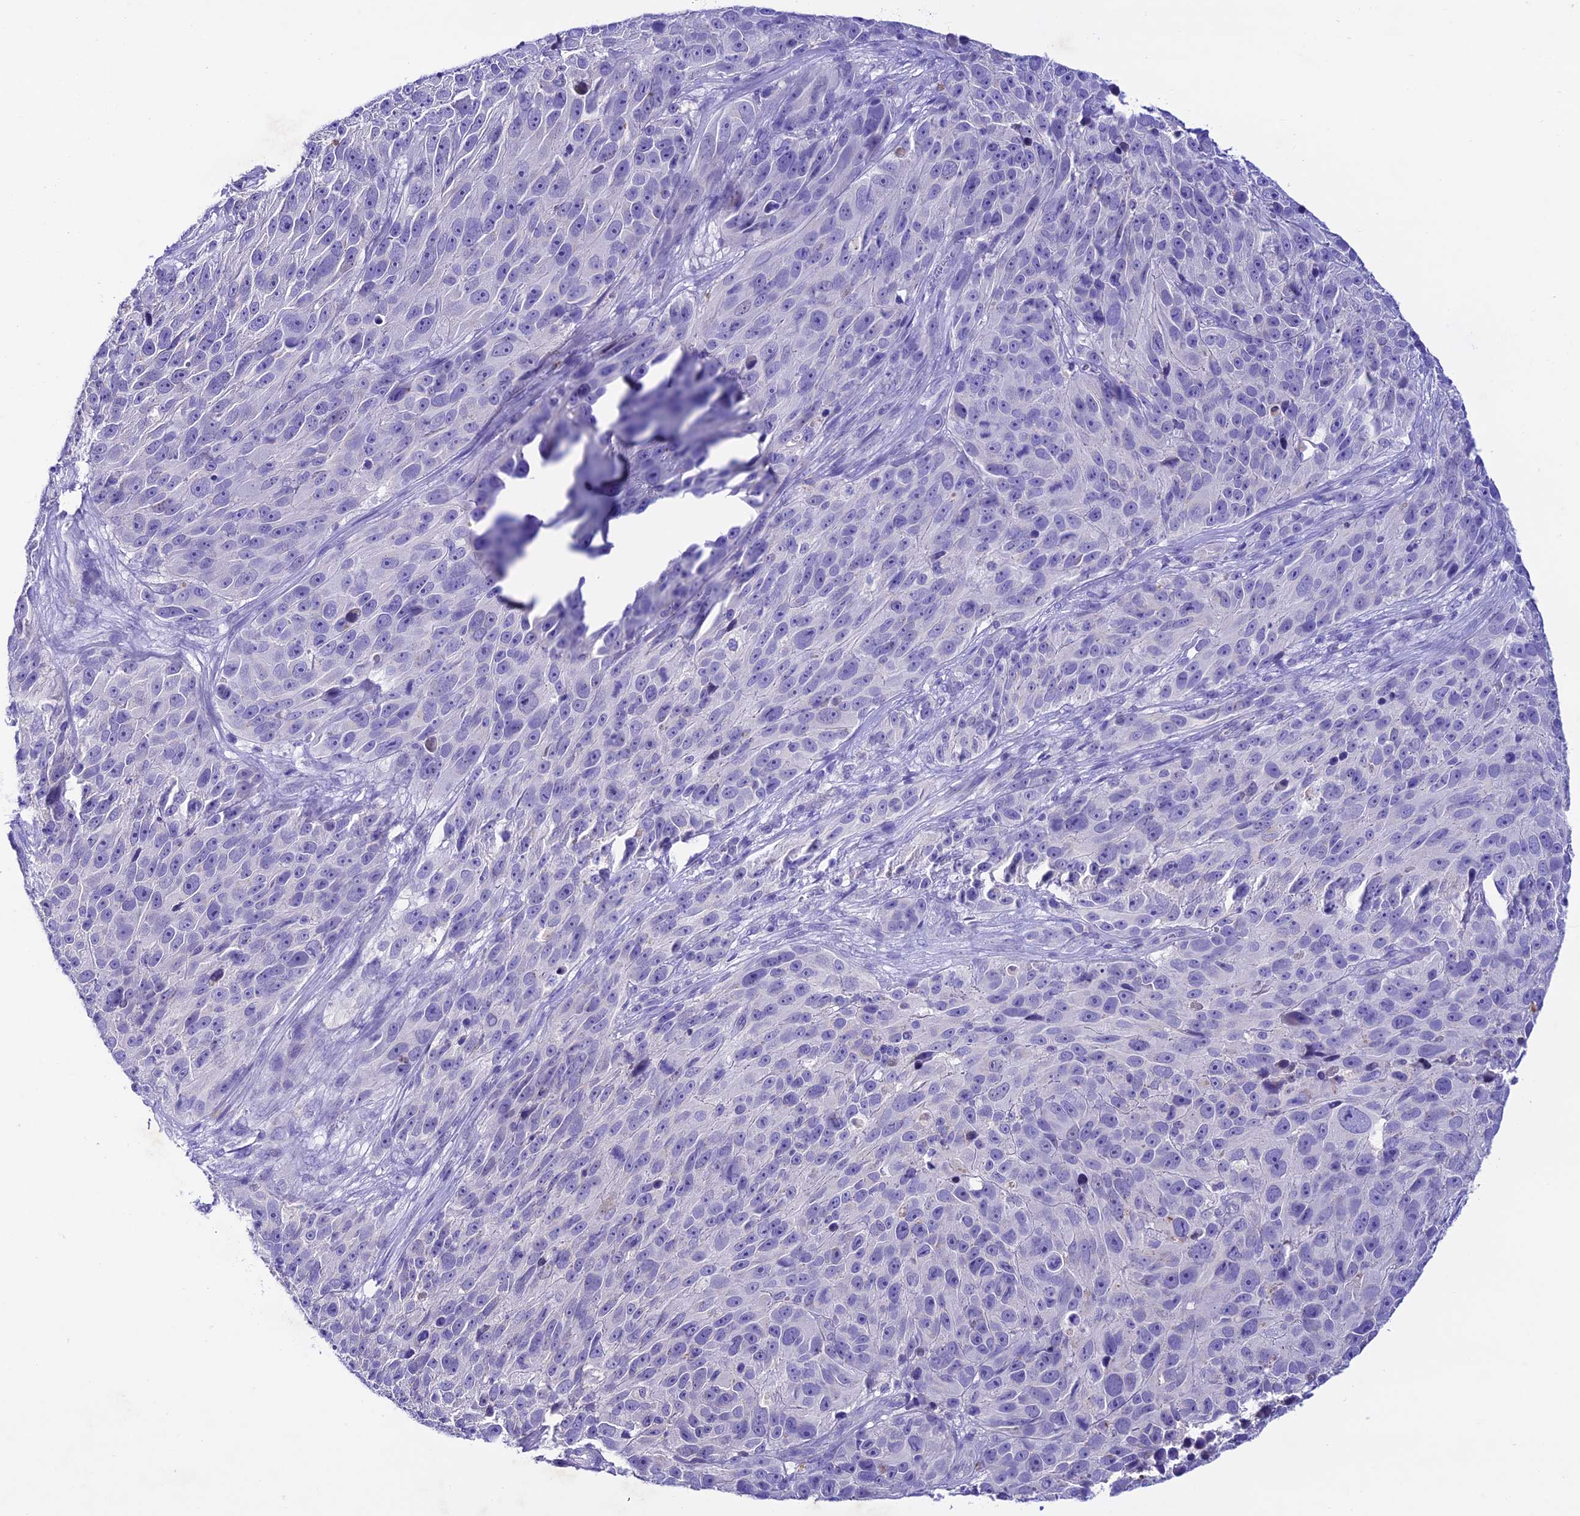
{"staining": {"intensity": "negative", "quantity": "none", "location": "none"}, "tissue": "melanoma", "cell_type": "Tumor cells", "image_type": "cancer", "snomed": [{"axis": "morphology", "description": "Malignant melanoma, NOS"}, {"axis": "topography", "description": "Skin"}], "caption": "Protein analysis of malignant melanoma reveals no significant positivity in tumor cells. (Brightfield microscopy of DAB IHC at high magnification).", "gene": "NLRP6", "patient": {"sex": "male", "age": 84}}